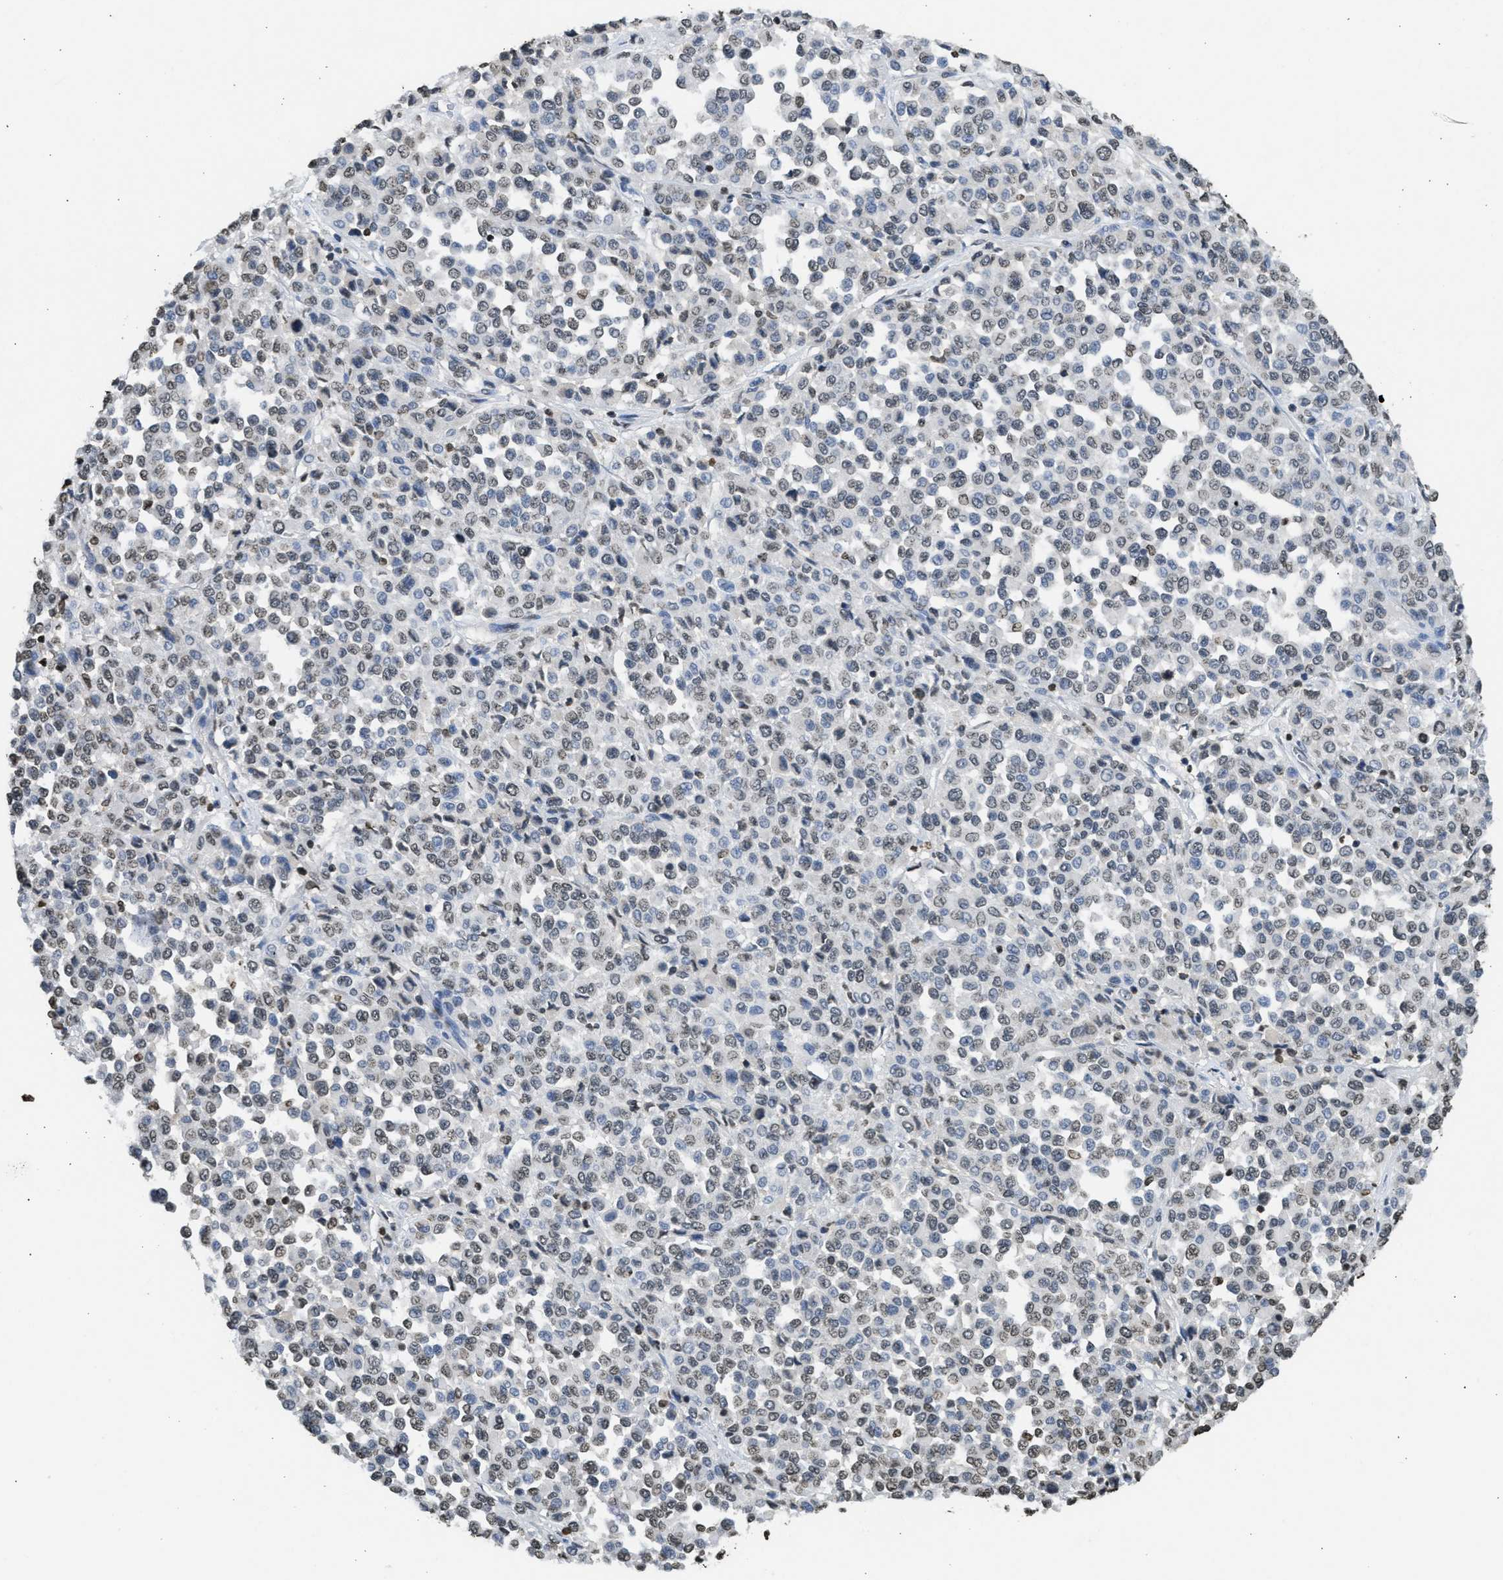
{"staining": {"intensity": "weak", "quantity": "25%-75%", "location": "nuclear"}, "tissue": "melanoma", "cell_type": "Tumor cells", "image_type": "cancer", "snomed": [{"axis": "morphology", "description": "Malignant melanoma, Metastatic site"}, {"axis": "topography", "description": "Pancreas"}], "caption": "Protein expression analysis of malignant melanoma (metastatic site) demonstrates weak nuclear expression in approximately 25%-75% of tumor cells. (DAB IHC, brown staining for protein, blue staining for nuclei).", "gene": "RRAGC", "patient": {"sex": "female", "age": 30}}